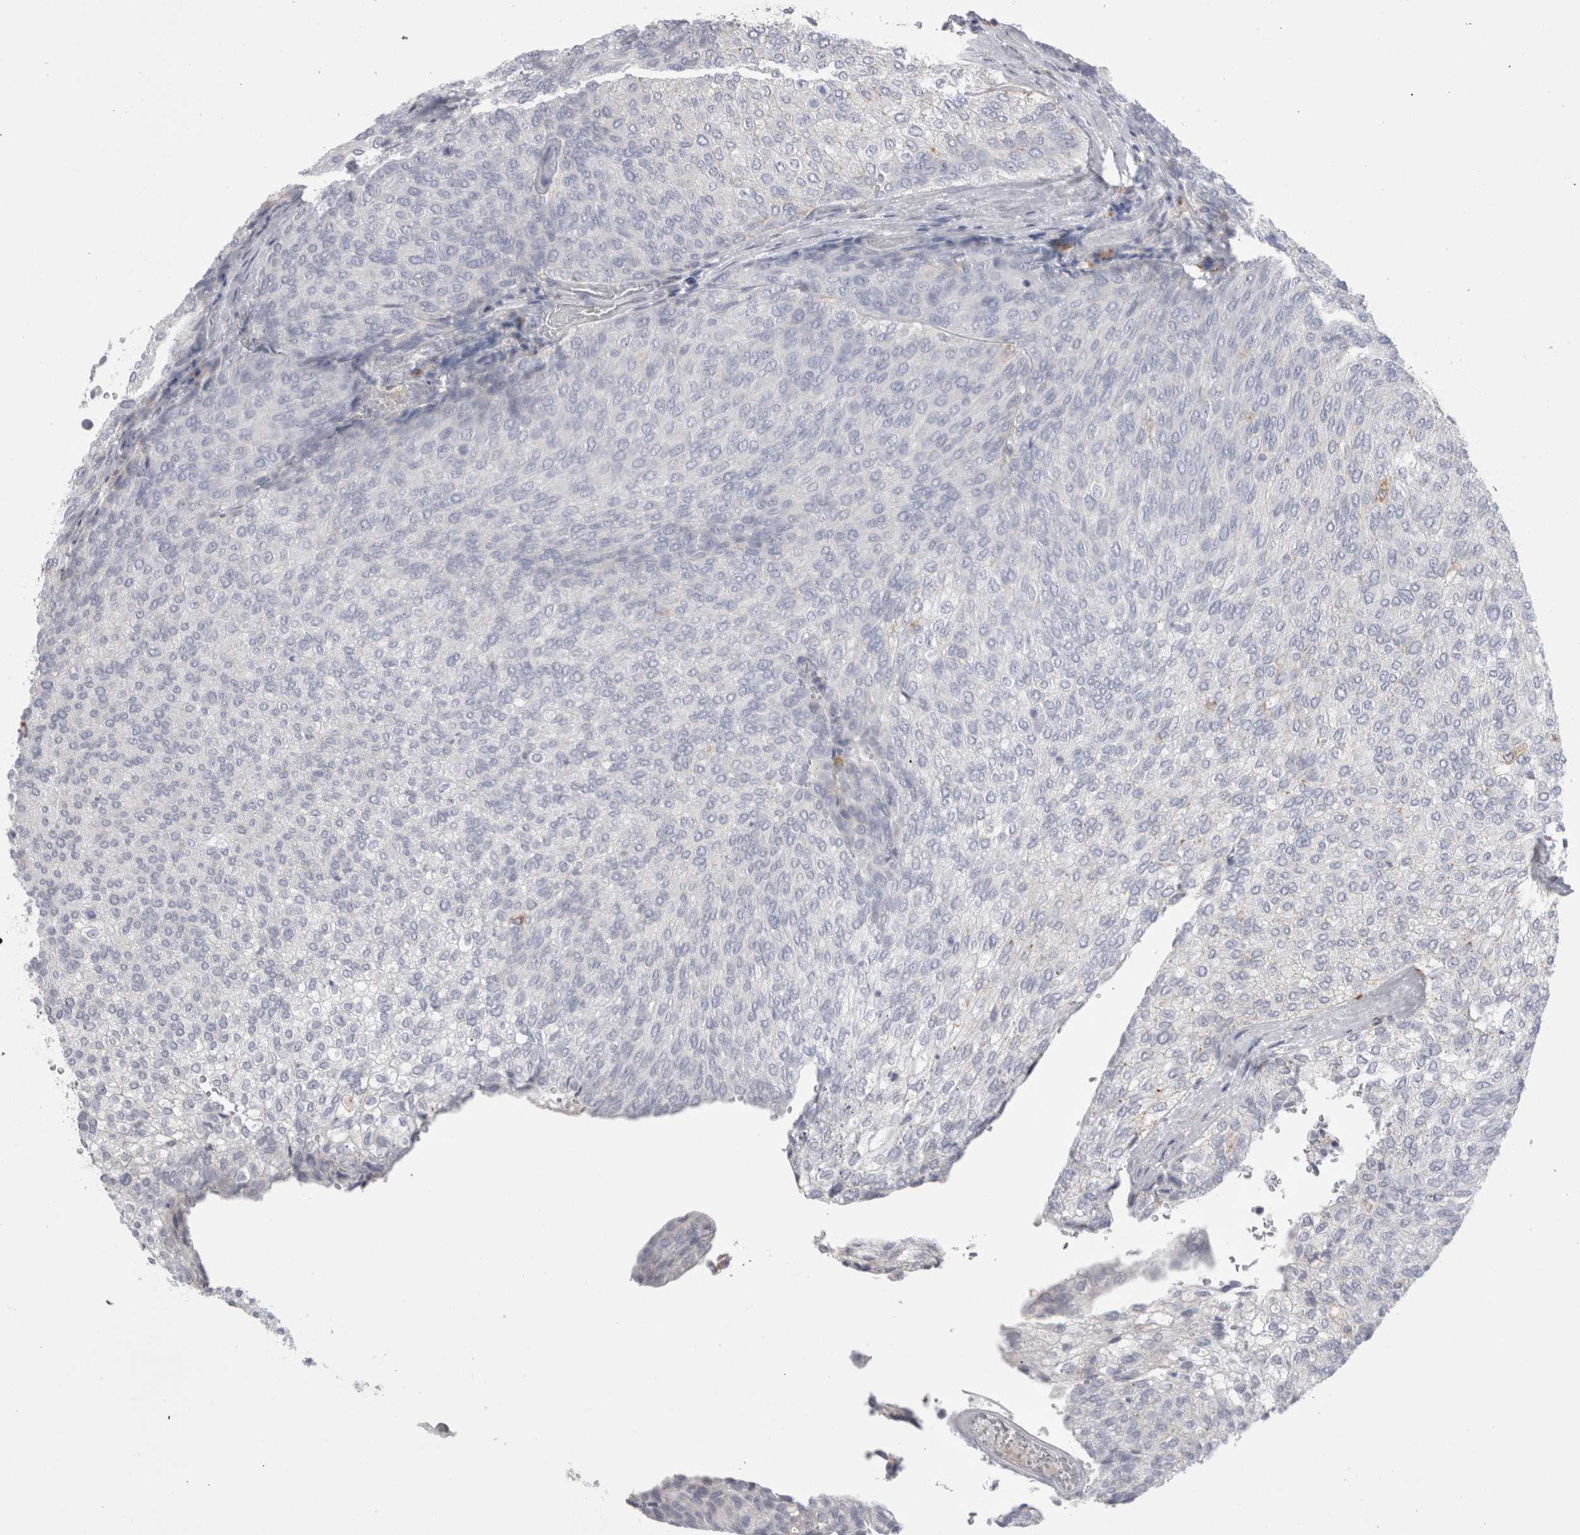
{"staining": {"intensity": "negative", "quantity": "none", "location": "none"}, "tissue": "urothelial cancer", "cell_type": "Tumor cells", "image_type": "cancer", "snomed": [{"axis": "morphology", "description": "Urothelial carcinoma, Low grade"}, {"axis": "topography", "description": "Urinary bladder"}], "caption": "This histopathology image is of urothelial cancer stained with immunohistochemistry (IHC) to label a protein in brown with the nuclei are counter-stained blue. There is no positivity in tumor cells.", "gene": "EPDR1", "patient": {"sex": "female", "age": 79}}